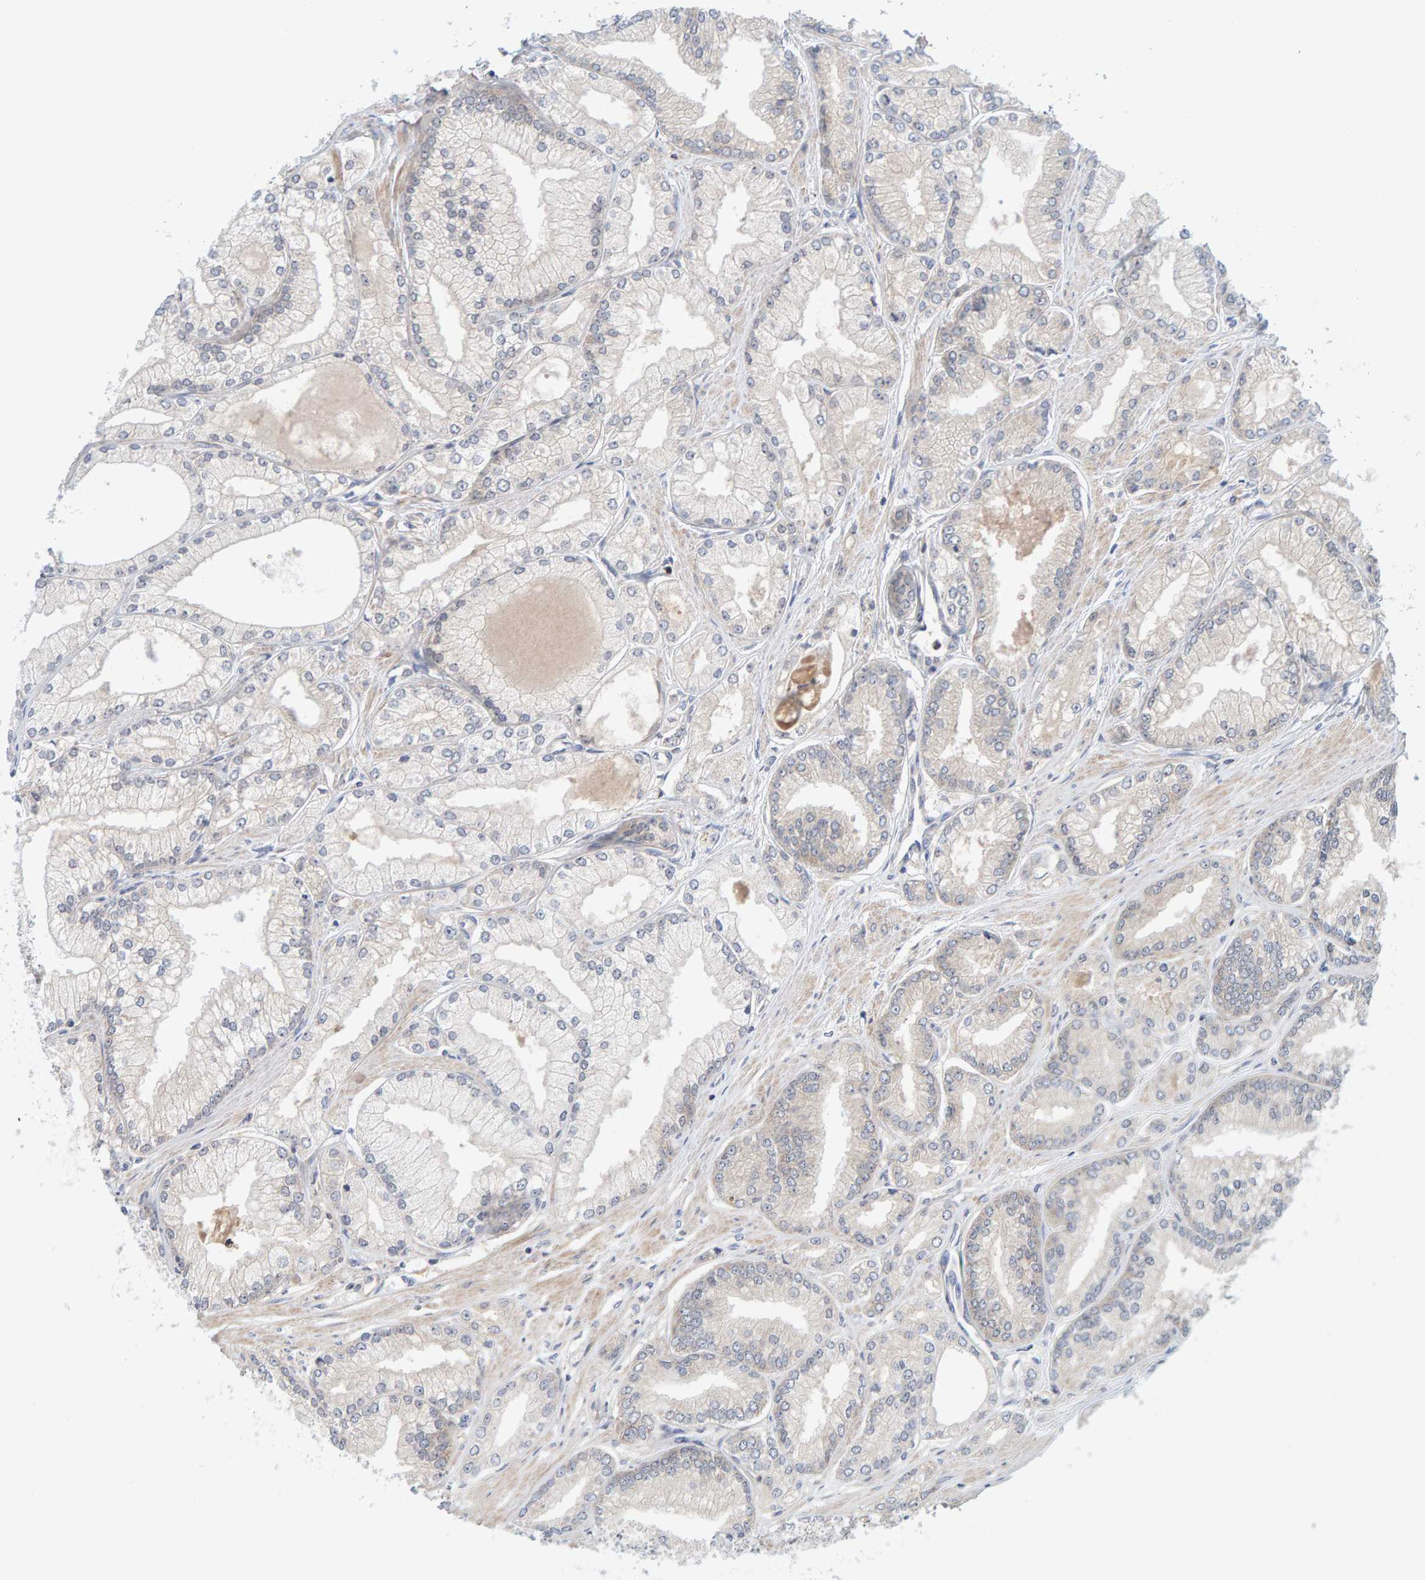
{"staining": {"intensity": "weak", "quantity": "<25%", "location": "cytoplasmic/membranous"}, "tissue": "prostate cancer", "cell_type": "Tumor cells", "image_type": "cancer", "snomed": [{"axis": "morphology", "description": "Adenocarcinoma, Low grade"}, {"axis": "topography", "description": "Prostate"}], "caption": "The photomicrograph displays no significant expression in tumor cells of prostate cancer.", "gene": "TATDN1", "patient": {"sex": "male", "age": 52}}